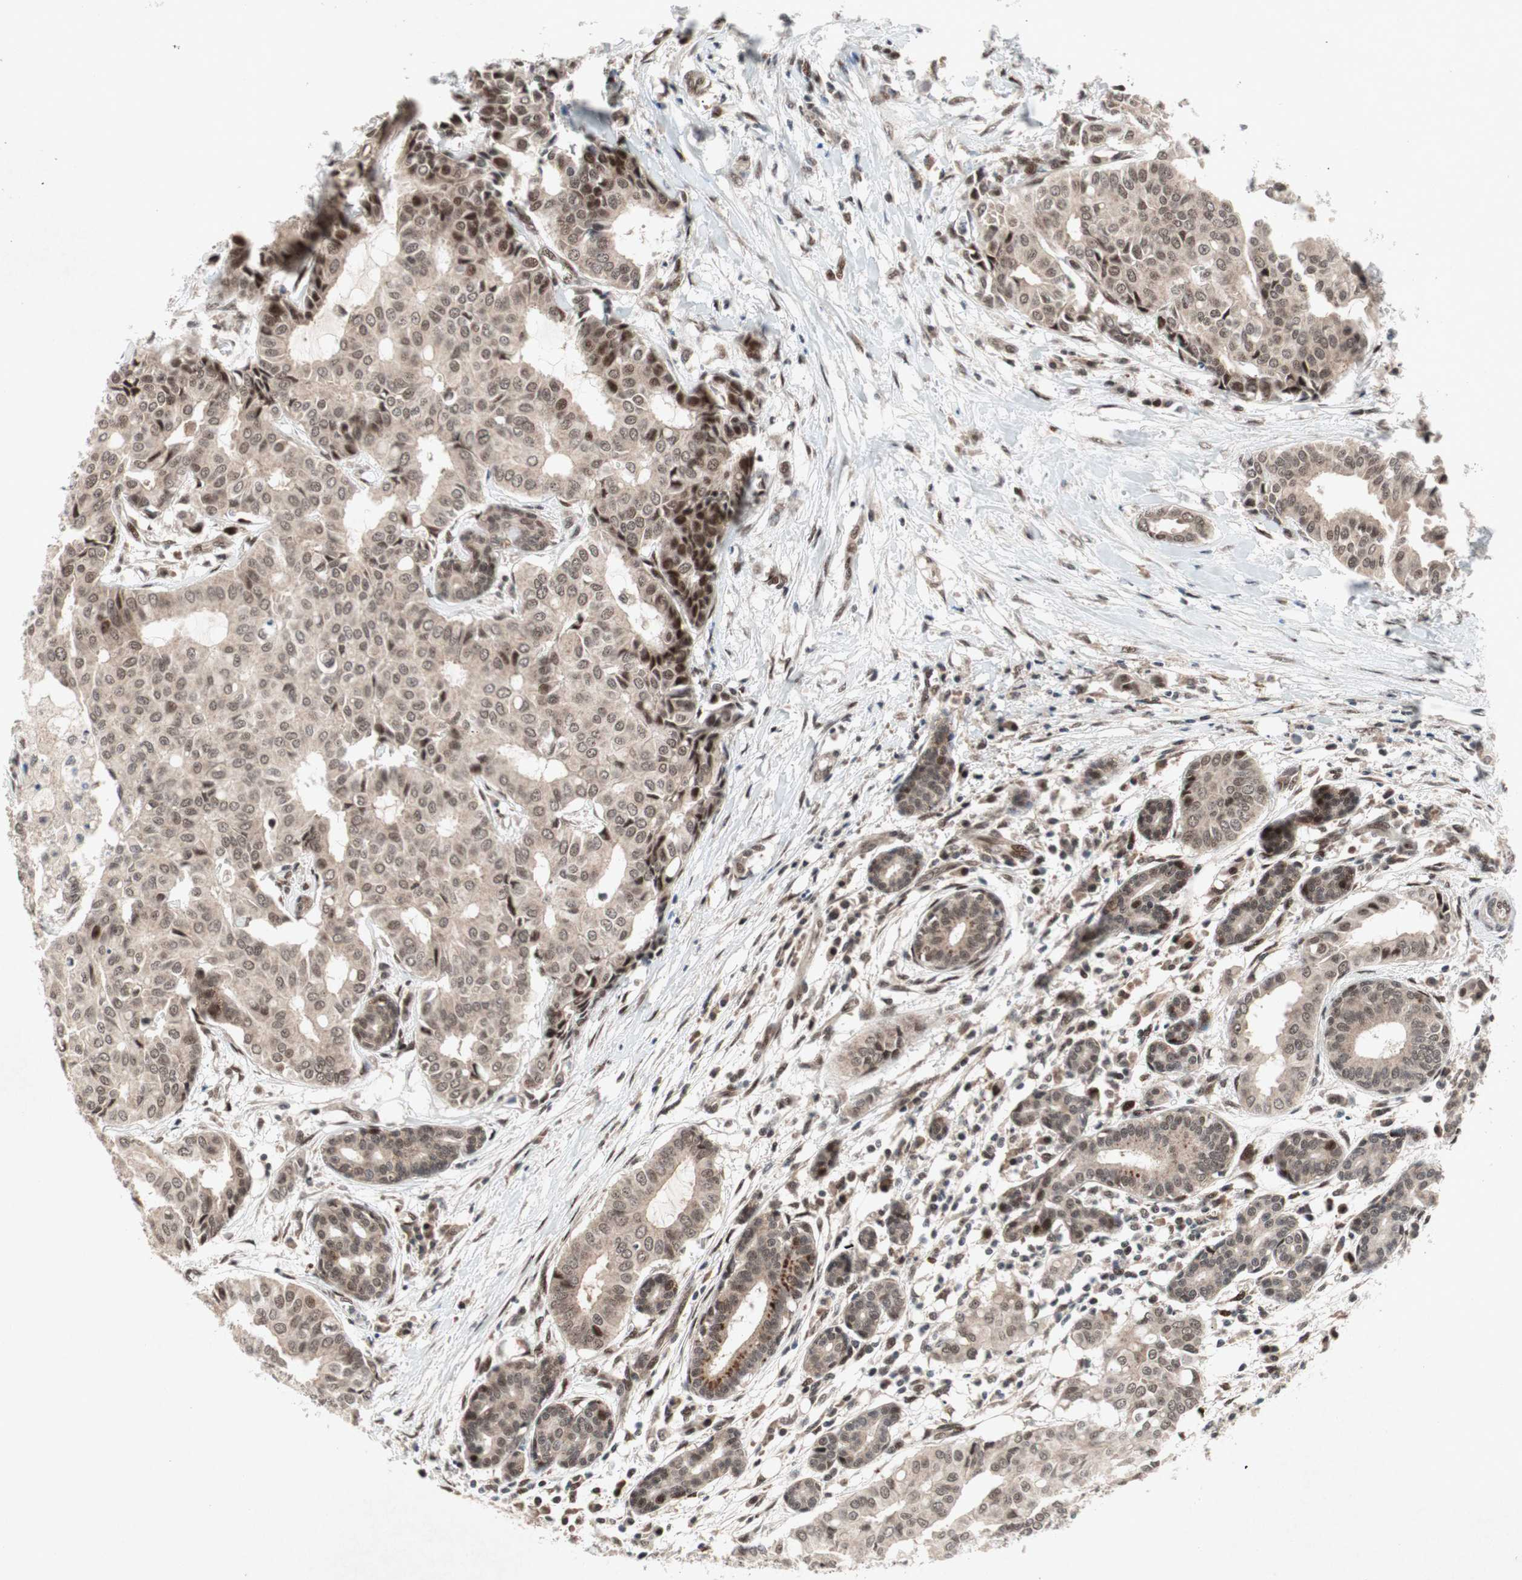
{"staining": {"intensity": "weak", "quantity": ">75%", "location": "cytoplasmic/membranous,nuclear"}, "tissue": "head and neck cancer", "cell_type": "Tumor cells", "image_type": "cancer", "snomed": [{"axis": "morphology", "description": "Adenocarcinoma, NOS"}, {"axis": "topography", "description": "Salivary gland"}, {"axis": "topography", "description": "Head-Neck"}], "caption": "Weak cytoplasmic/membranous and nuclear staining is present in about >75% of tumor cells in head and neck adenocarcinoma.", "gene": "TCF12", "patient": {"sex": "female", "age": 59}}